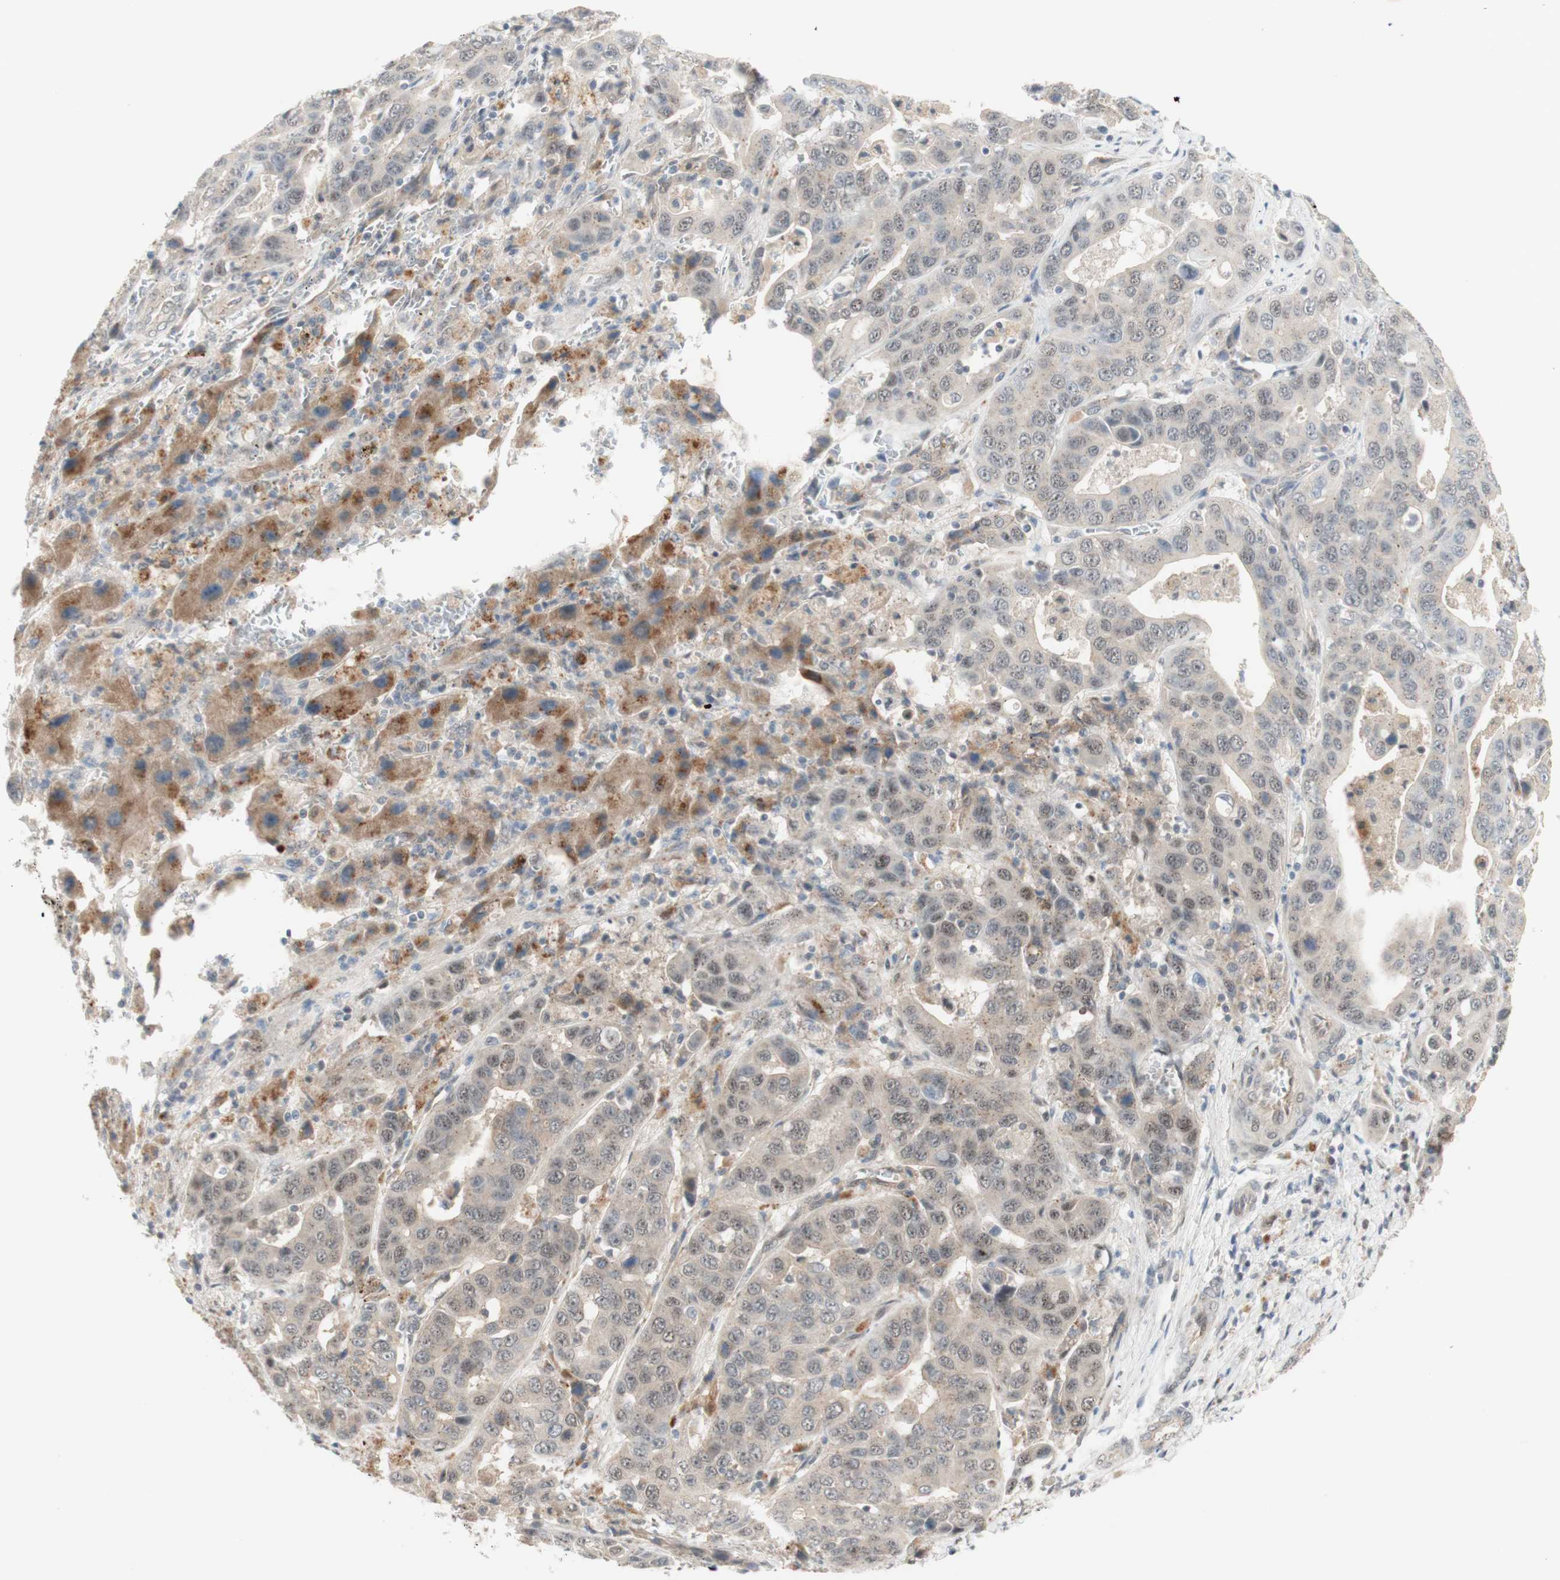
{"staining": {"intensity": "weak", "quantity": ">75%", "location": "cytoplasmic/membranous"}, "tissue": "liver cancer", "cell_type": "Tumor cells", "image_type": "cancer", "snomed": [{"axis": "morphology", "description": "Cholangiocarcinoma"}, {"axis": "topography", "description": "Liver"}], "caption": "IHC micrograph of human liver cancer stained for a protein (brown), which reveals low levels of weak cytoplasmic/membranous staining in approximately >75% of tumor cells.", "gene": "CYLD", "patient": {"sex": "female", "age": 52}}